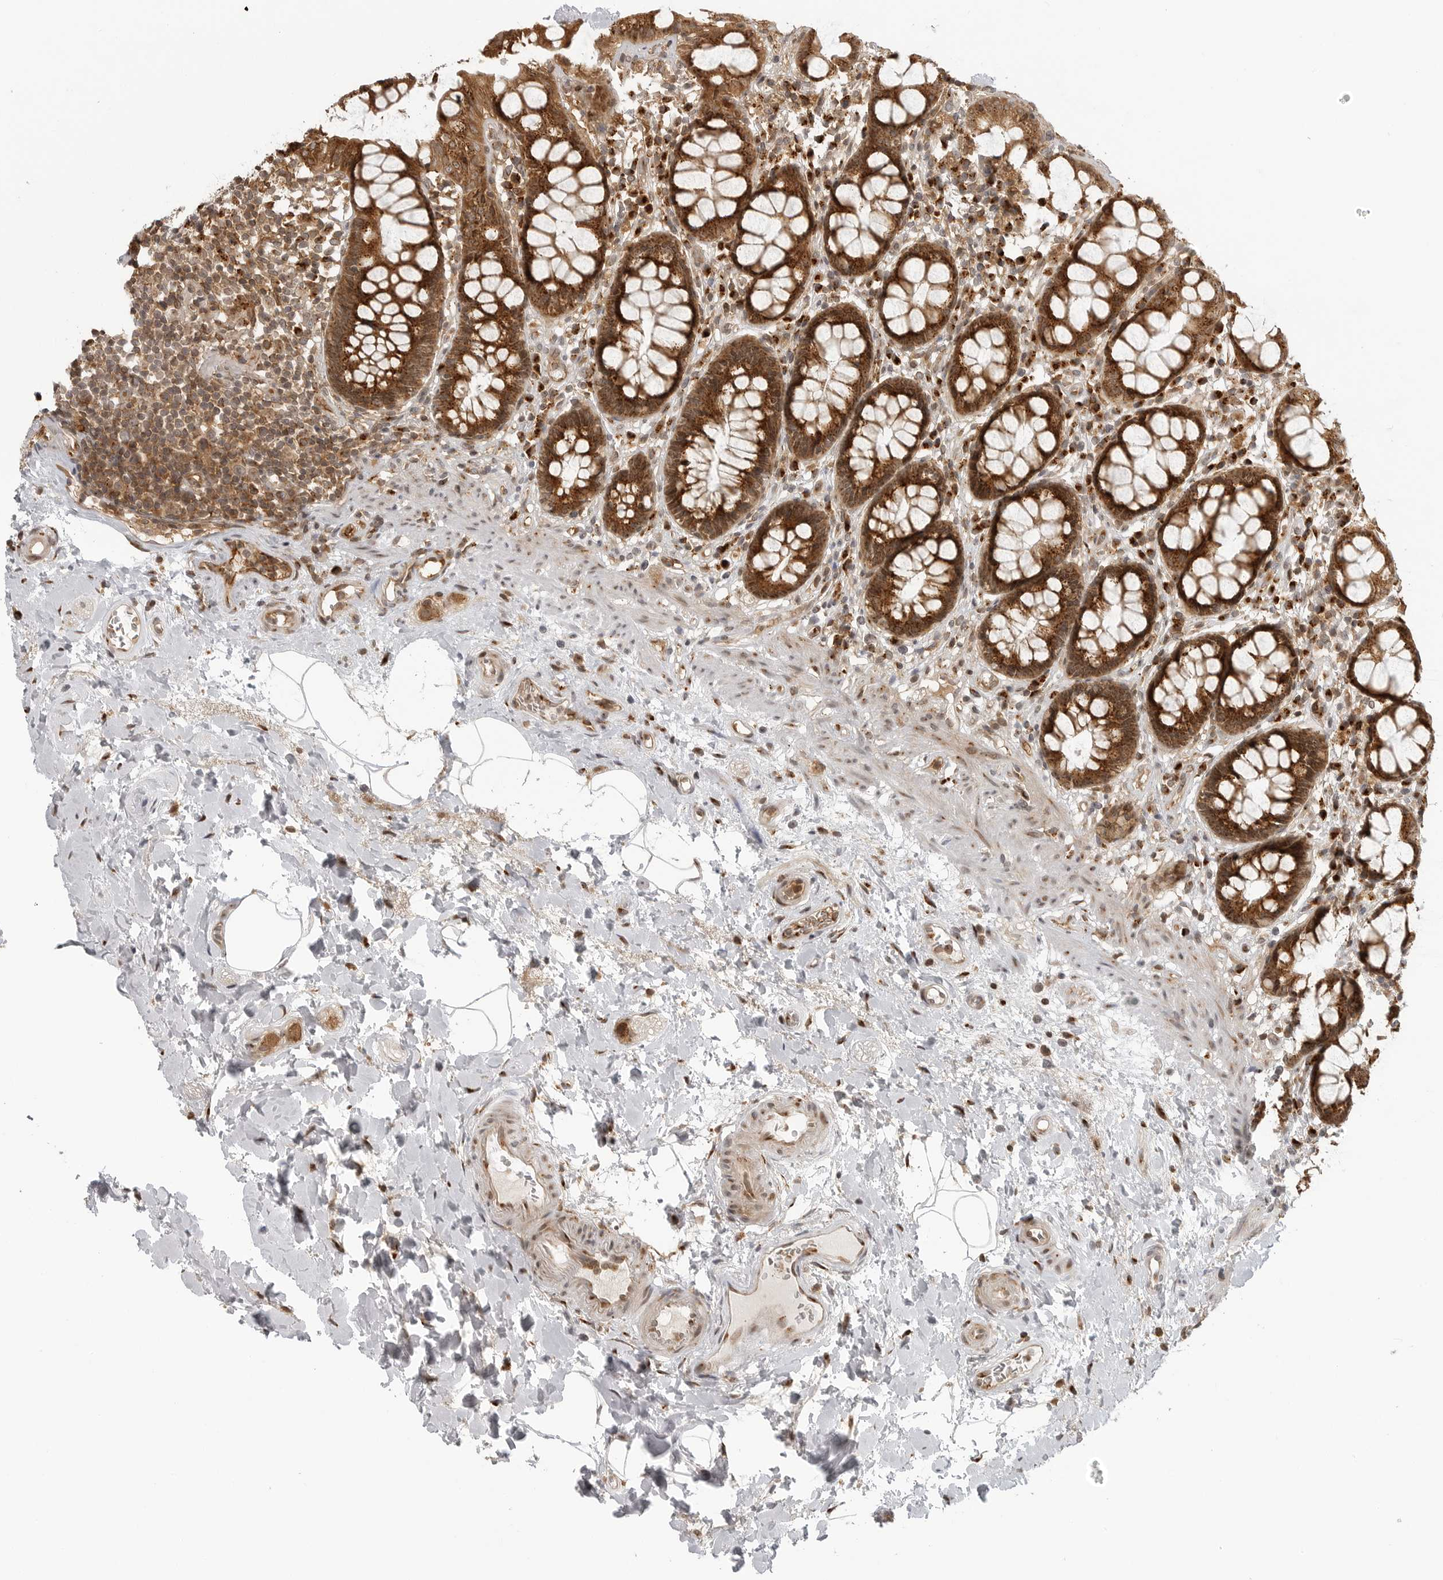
{"staining": {"intensity": "strong", "quantity": ">75%", "location": "cytoplasmic/membranous"}, "tissue": "rectum", "cell_type": "Glandular cells", "image_type": "normal", "snomed": [{"axis": "morphology", "description": "Normal tissue, NOS"}, {"axis": "topography", "description": "Rectum"}], "caption": "About >75% of glandular cells in unremarkable human rectum demonstrate strong cytoplasmic/membranous protein expression as visualized by brown immunohistochemical staining.", "gene": "COPA", "patient": {"sex": "male", "age": 64}}